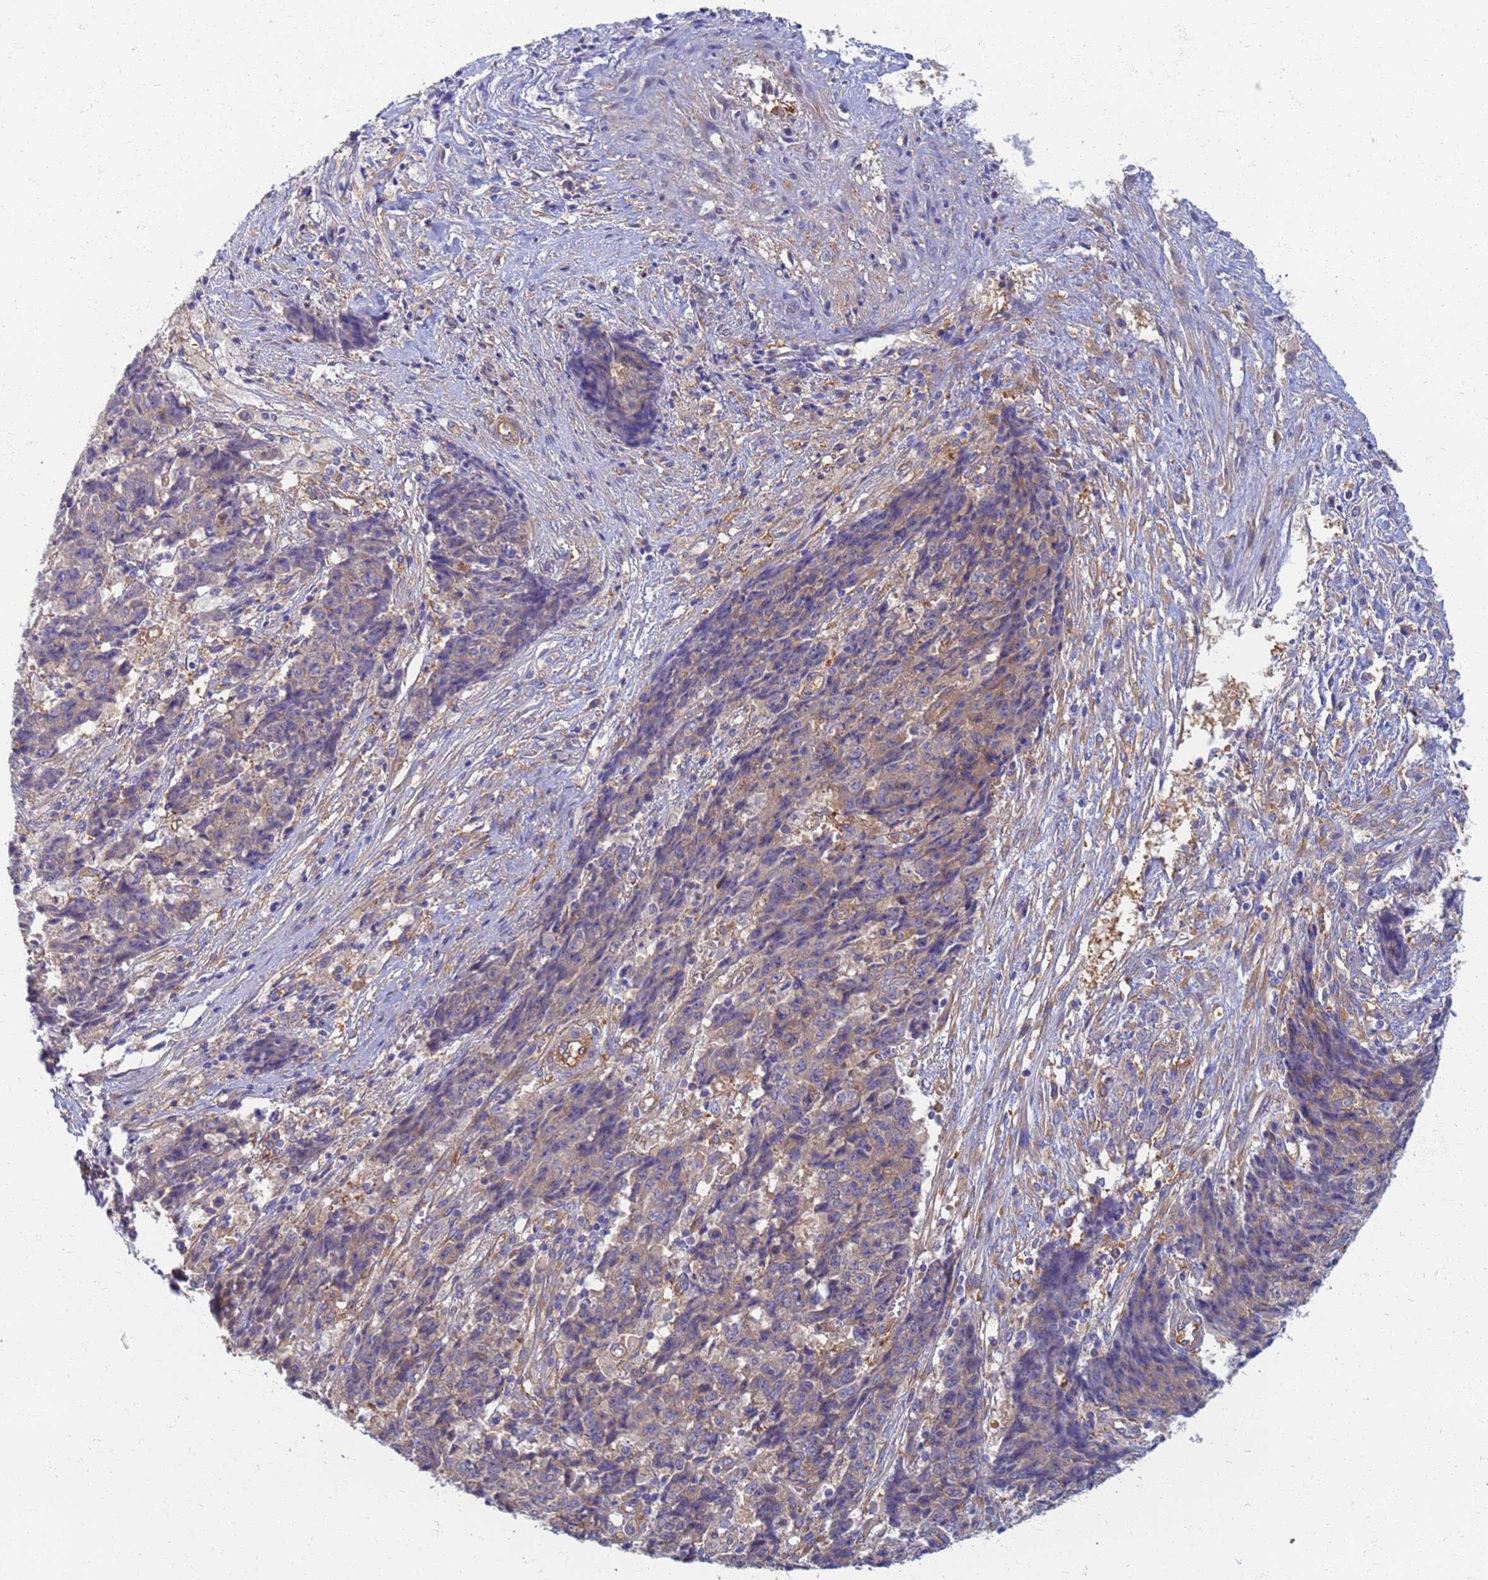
{"staining": {"intensity": "weak", "quantity": "<25%", "location": "cytoplasmic/membranous"}, "tissue": "ovarian cancer", "cell_type": "Tumor cells", "image_type": "cancer", "snomed": [{"axis": "morphology", "description": "Carcinoma, endometroid"}, {"axis": "topography", "description": "Ovary"}], "caption": "Ovarian endometroid carcinoma stained for a protein using immunohistochemistry (IHC) demonstrates no staining tumor cells.", "gene": "EEA1", "patient": {"sex": "female", "age": 42}}